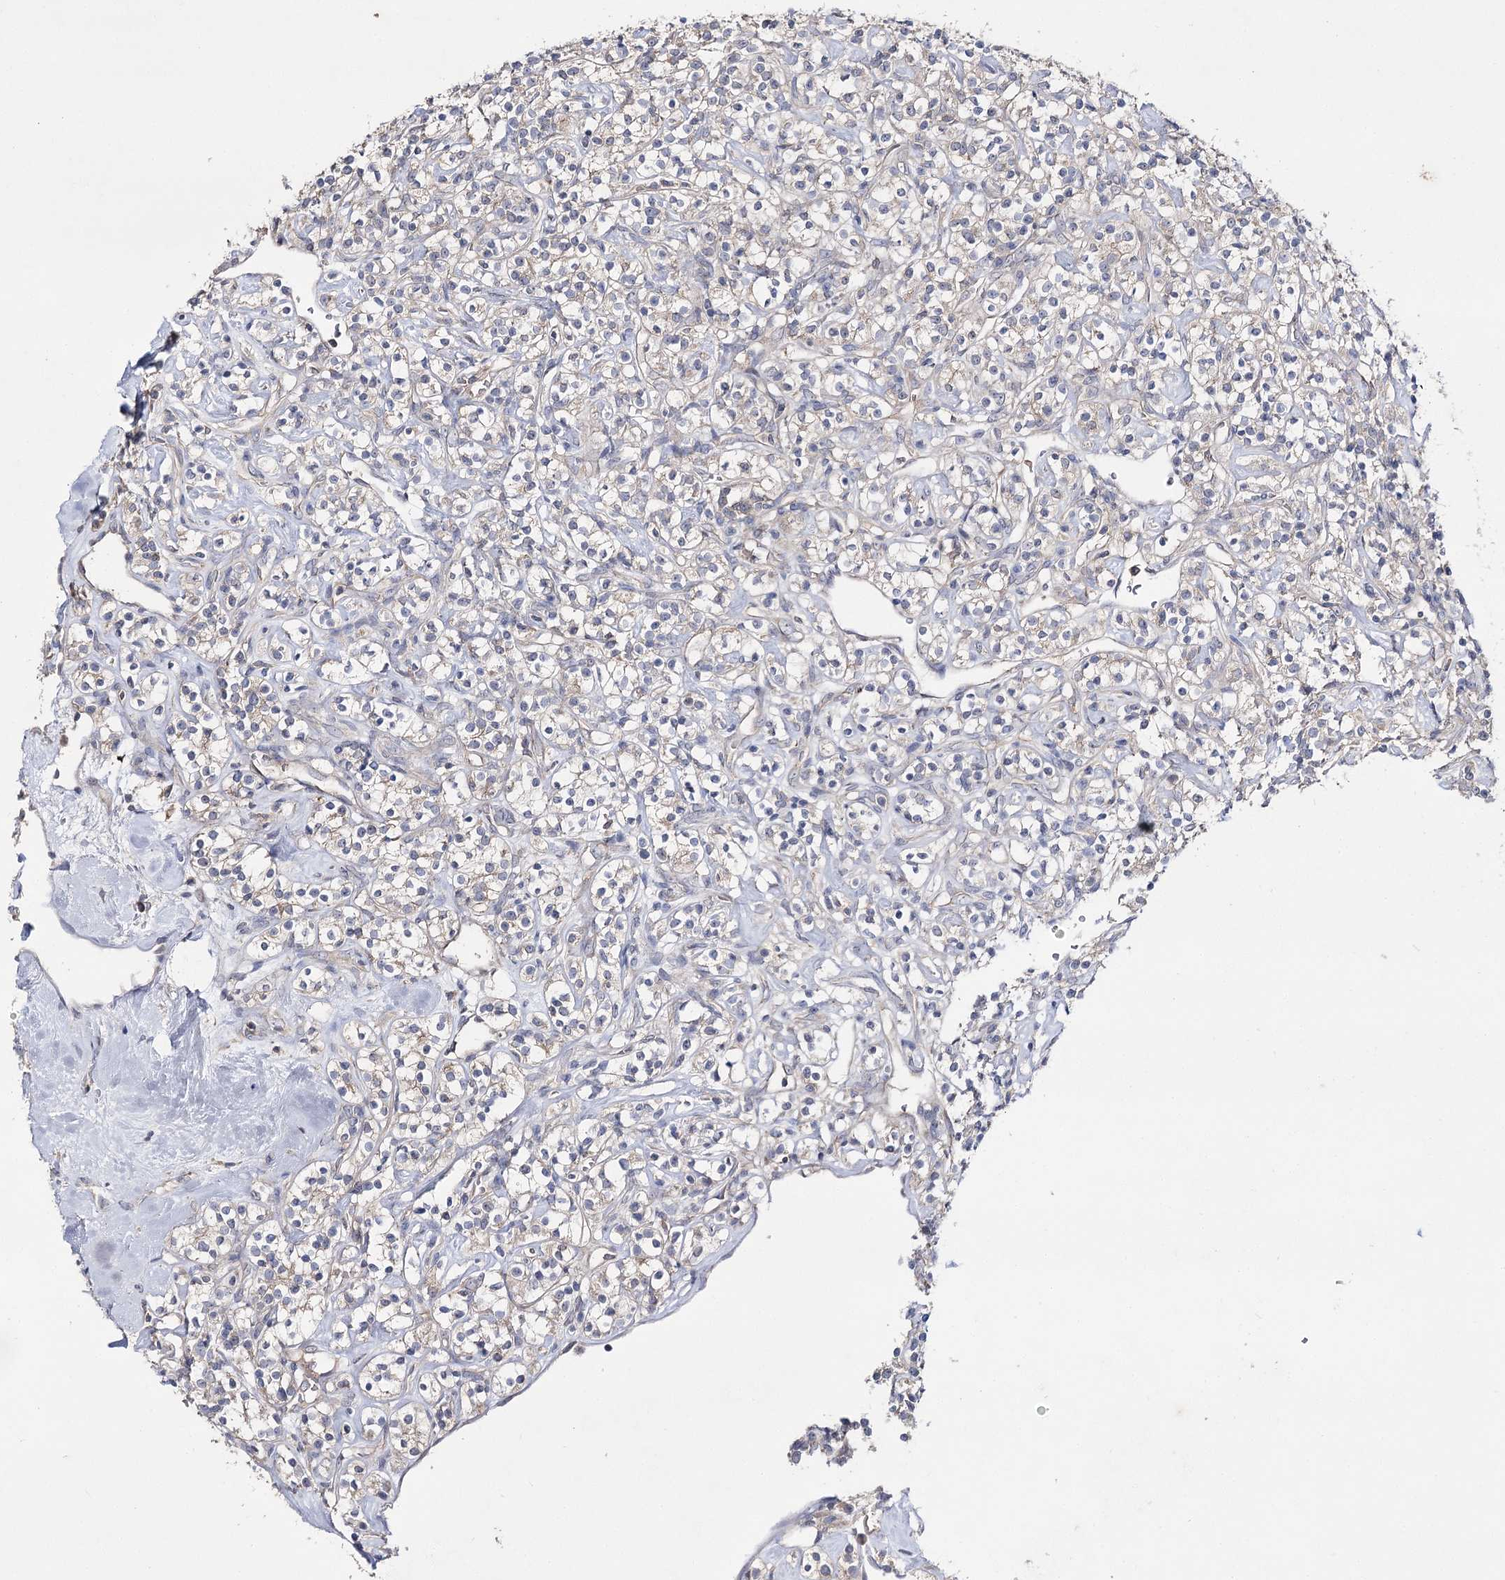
{"staining": {"intensity": "negative", "quantity": "none", "location": "none"}, "tissue": "renal cancer", "cell_type": "Tumor cells", "image_type": "cancer", "snomed": [{"axis": "morphology", "description": "Adenocarcinoma, NOS"}, {"axis": "topography", "description": "Kidney"}], "caption": "IHC histopathology image of human renal cancer stained for a protein (brown), which reveals no staining in tumor cells. The staining was performed using DAB (3,3'-diaminobenzidine) to visualize the protein expression in brown, while the nuclei were stained in blue with hematoxylin (Magnification: 20x).", "gene": "AURKC", "patient": {"sex": "male", "age": 77}}